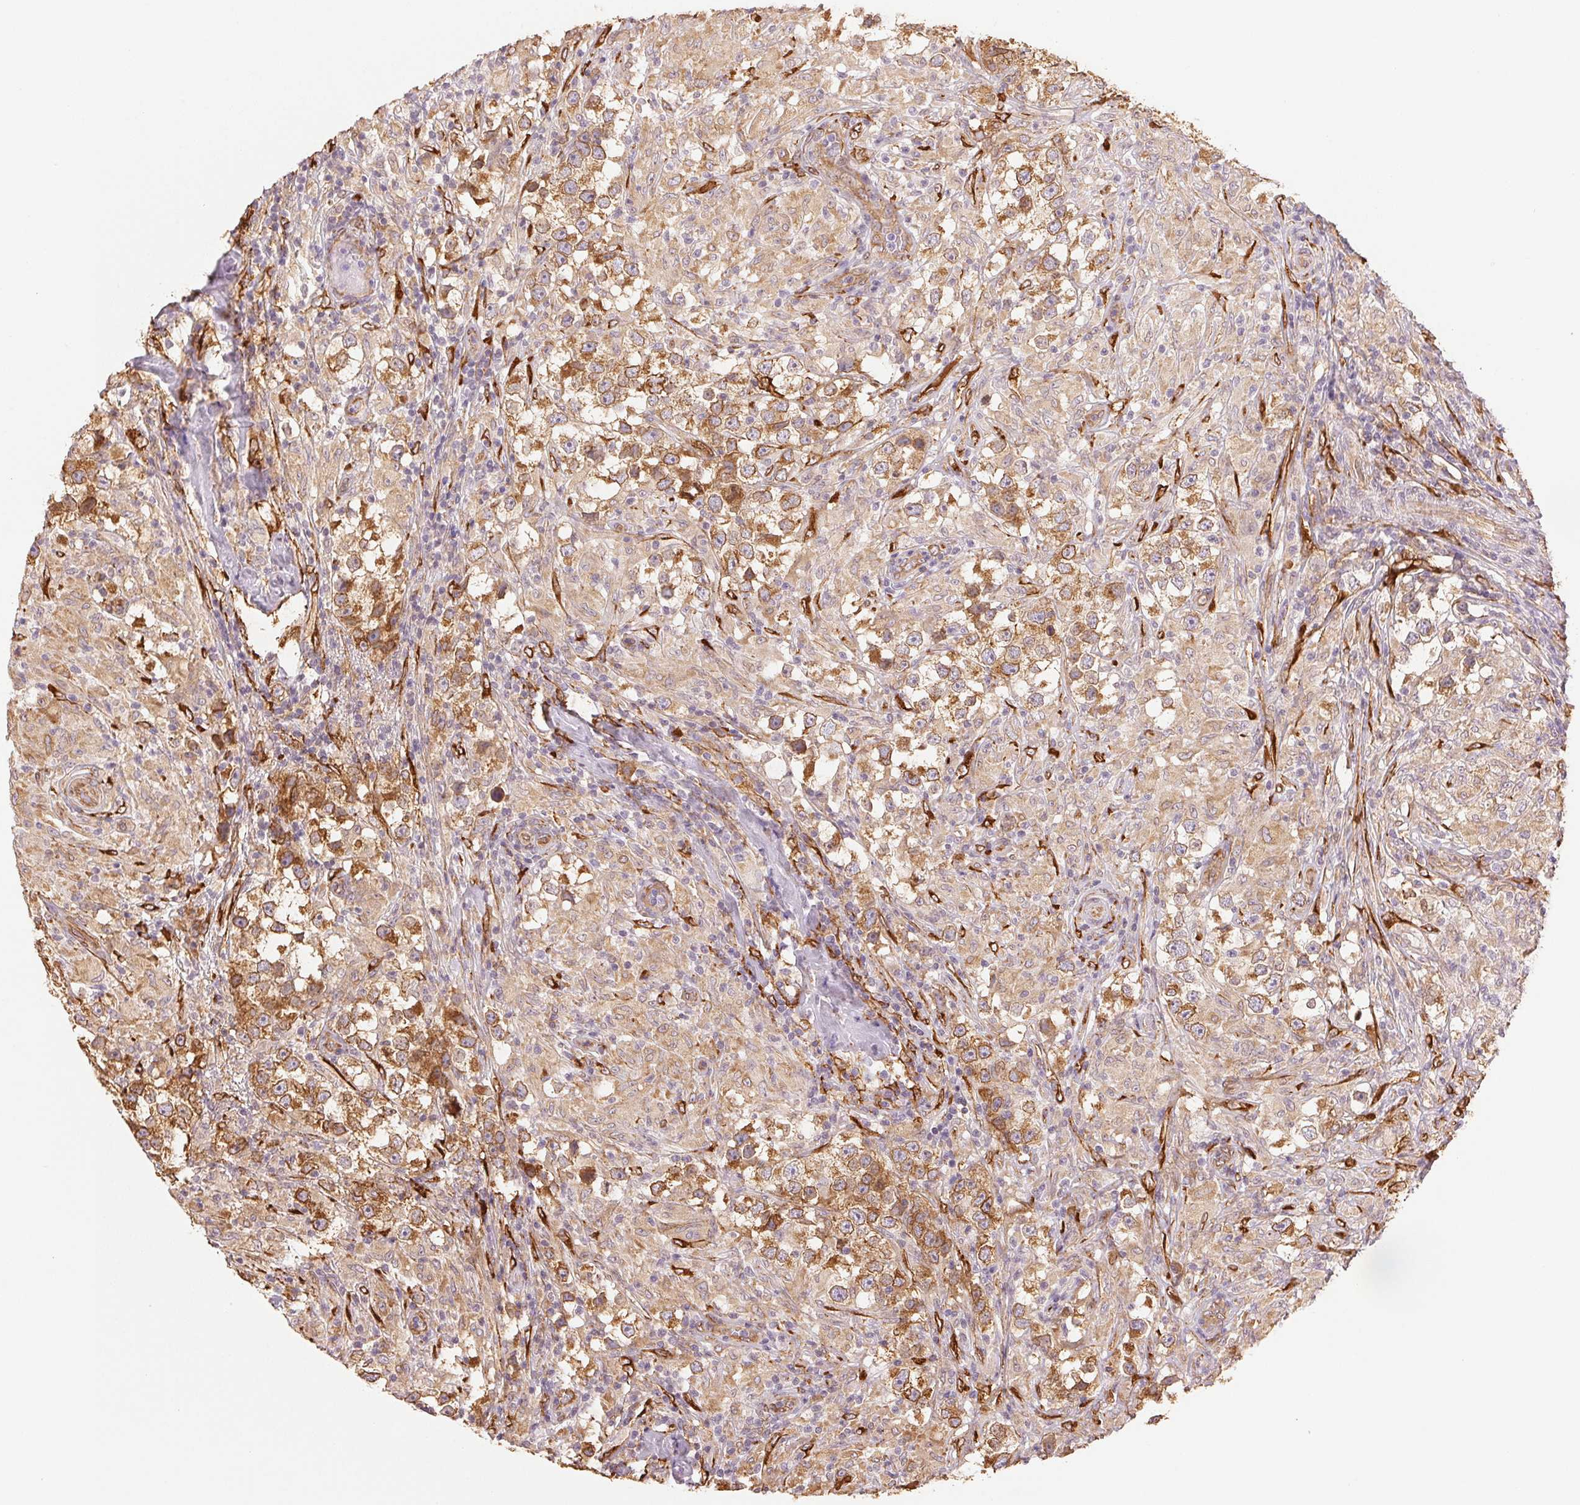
{"staining": {"intensity": "moderate", "quantity": ">75%", "location": "cytoplasmic/membranous"}, "tissue": "testis cancer", "cell_type": "Tumor cells", "image_type": "cancer", "snomed": [{"axis": "morphology", "description": "Seminoma, NOS"}, {"axis": "topography", "description": "Testis"}], "caption": "Protein staining of testis cancer (seminoma) tissue demonstrates moderate cytoplasmic/membranous staining in approximately >75% of tumor cells.", "gene": "RCN3", "patient": {"sex": "male", "age": 46}}